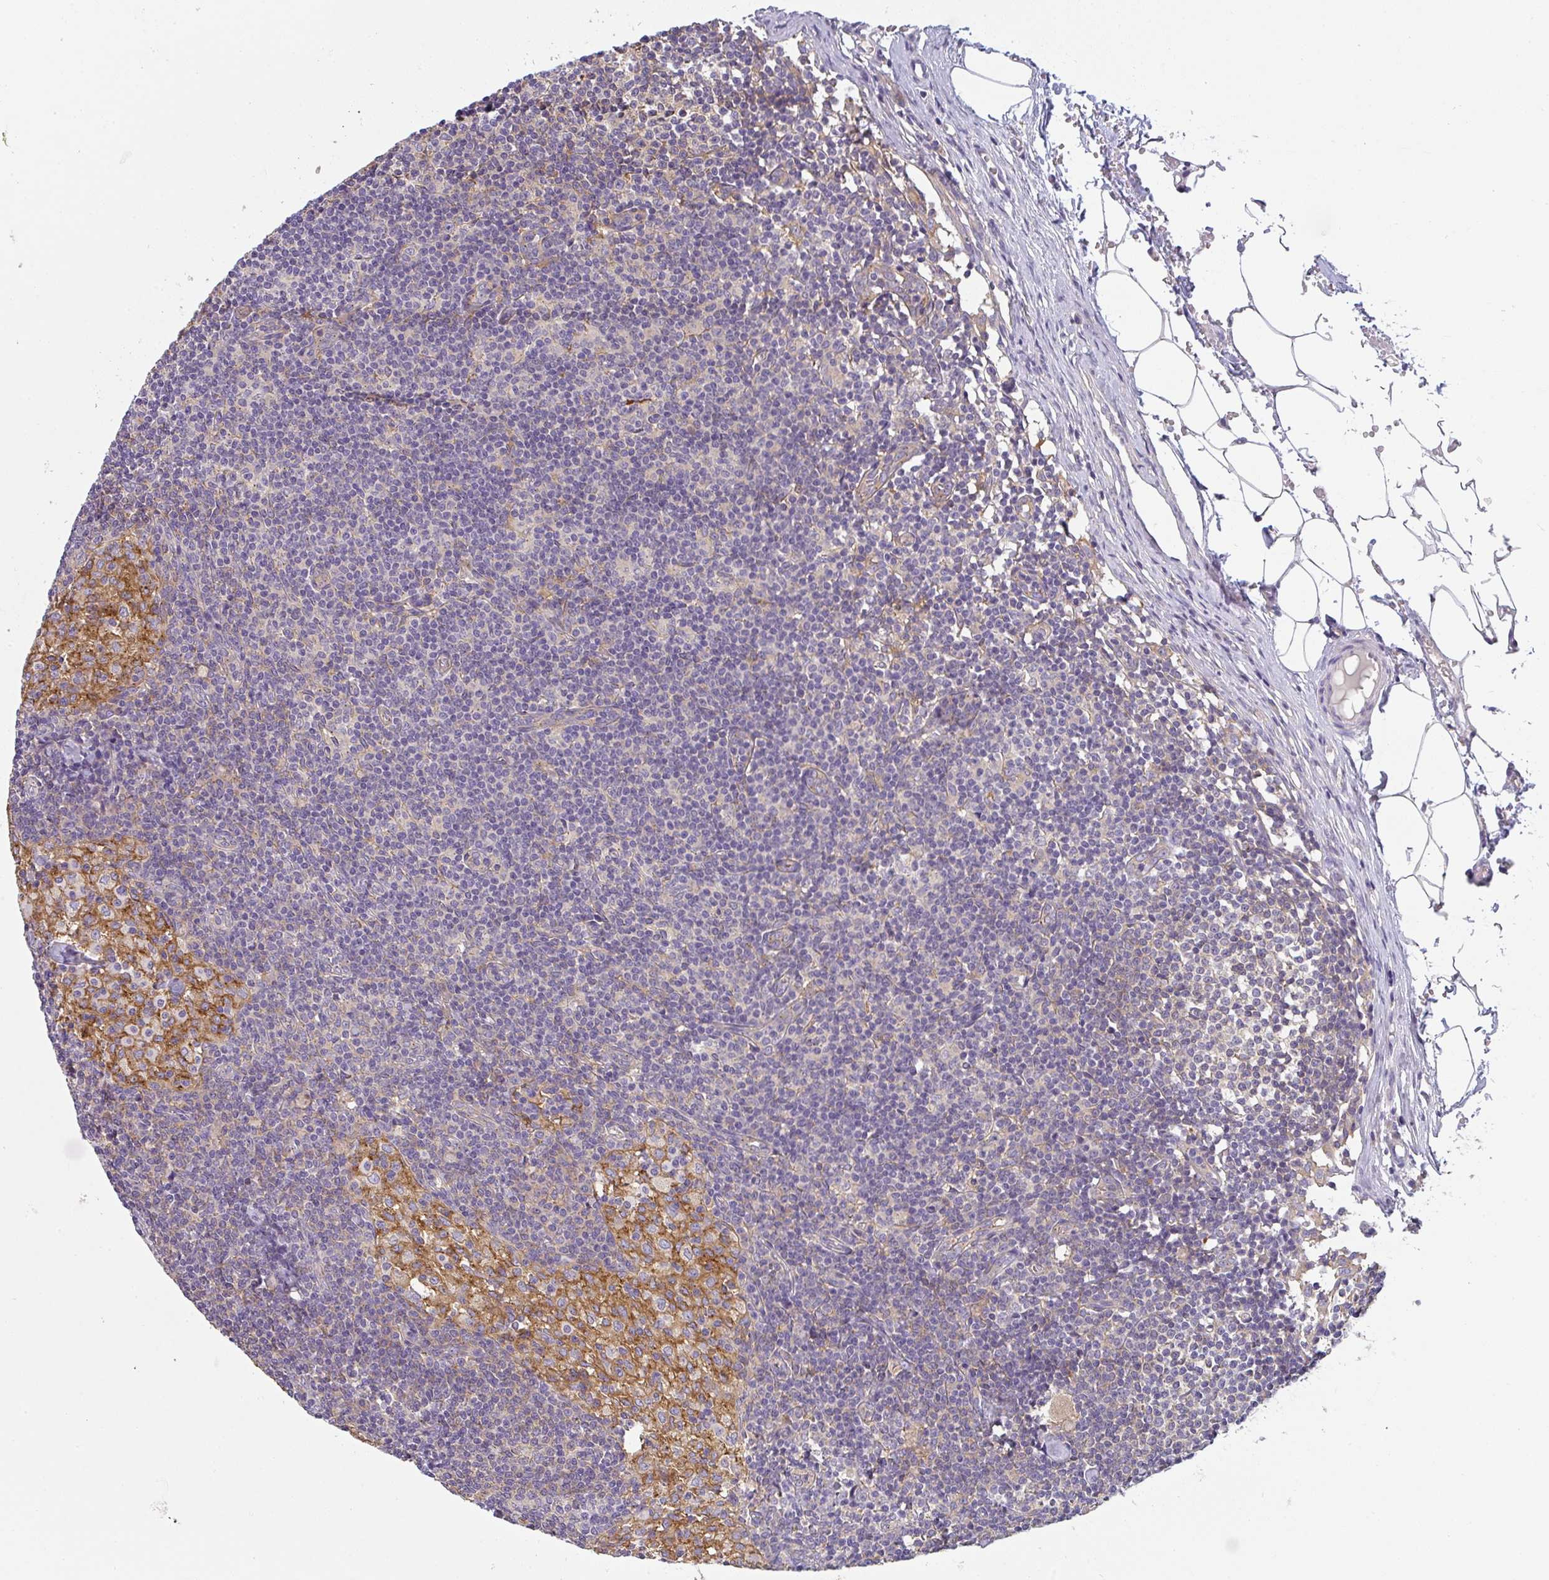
{"staining": {"intensity": "weak", "quantity": "25%-75%", "location": "cytoplasmic/membranous"}, "tissue": "lymph node", "cell_type": "Germinal center cells", "image_type": "normal", "snomed": [{"axis": "morphology", "description": "Normal tissue, NOS"}, {"axis": "topography", "description": "Lymph node"}], "caption": "DAB immunohistochemical staining of unremarkable lymph node exhibits weak cytoplasmic/membranous protein expression in about 25%-75% of germinal center cells.", "gene": "SNX5", "patient": {"sex": "male", "age": 49}}